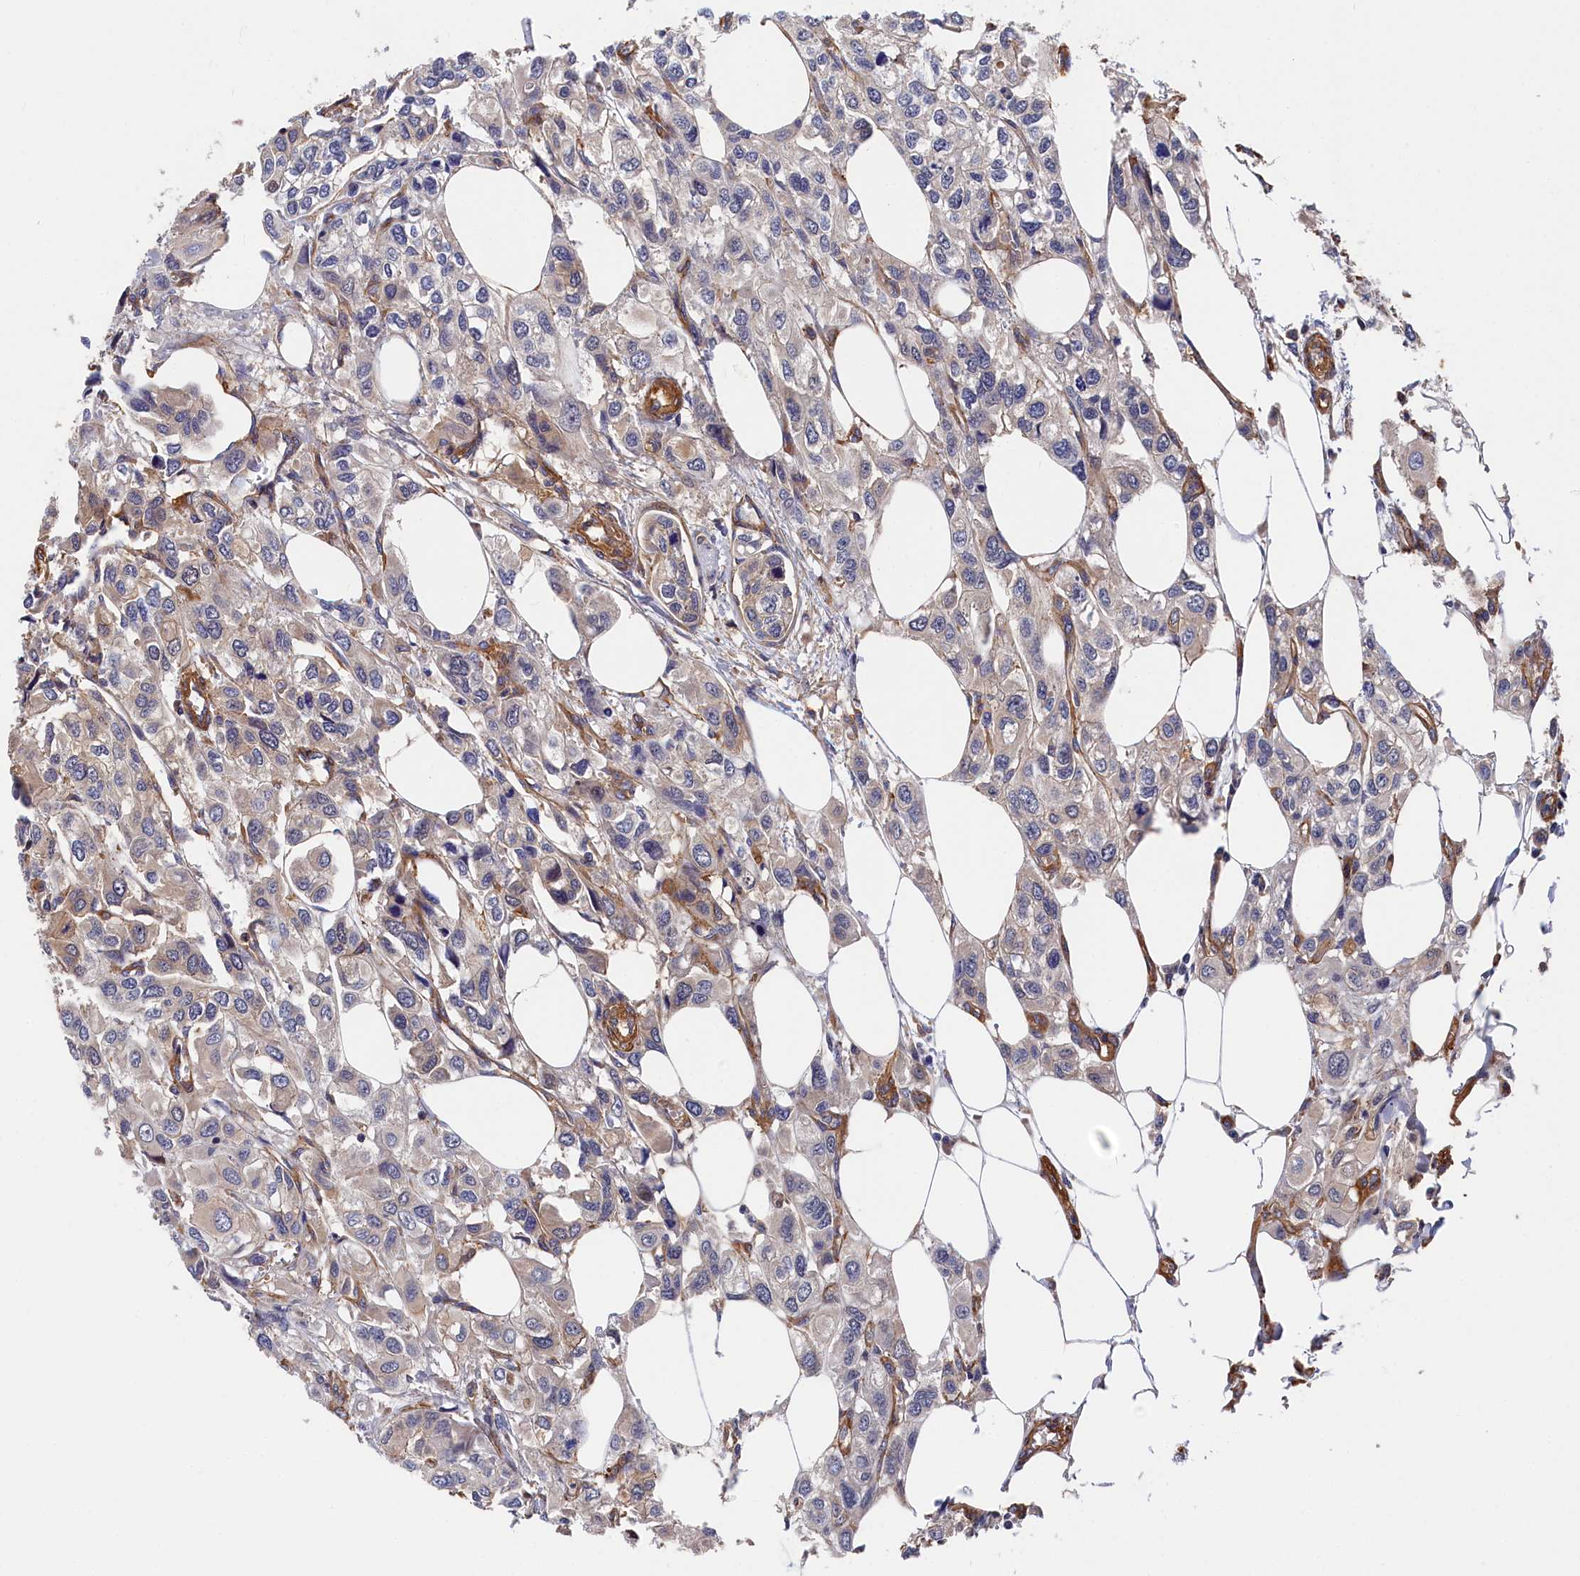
{"staining": {"intensity": "negative", "quantity": "none", "location": "none"}, "tissue": "urothelial cancer", "cell_type": "Tumor cells", "image_type": "cancer", "snomed": [{"axis": "morphology", "description": "Urothelial carcinoma, High grade"}, {"axis": "topography", "description": "Urinary bladder"}], "caption": "DAB (3,3'-diaminobenzidine) immunohistochemical staining of human urothelial cancer shows no significant positivity in tumor cells.", "gene": "LDHD", "patient": {"sex": "male", "age": 67}}